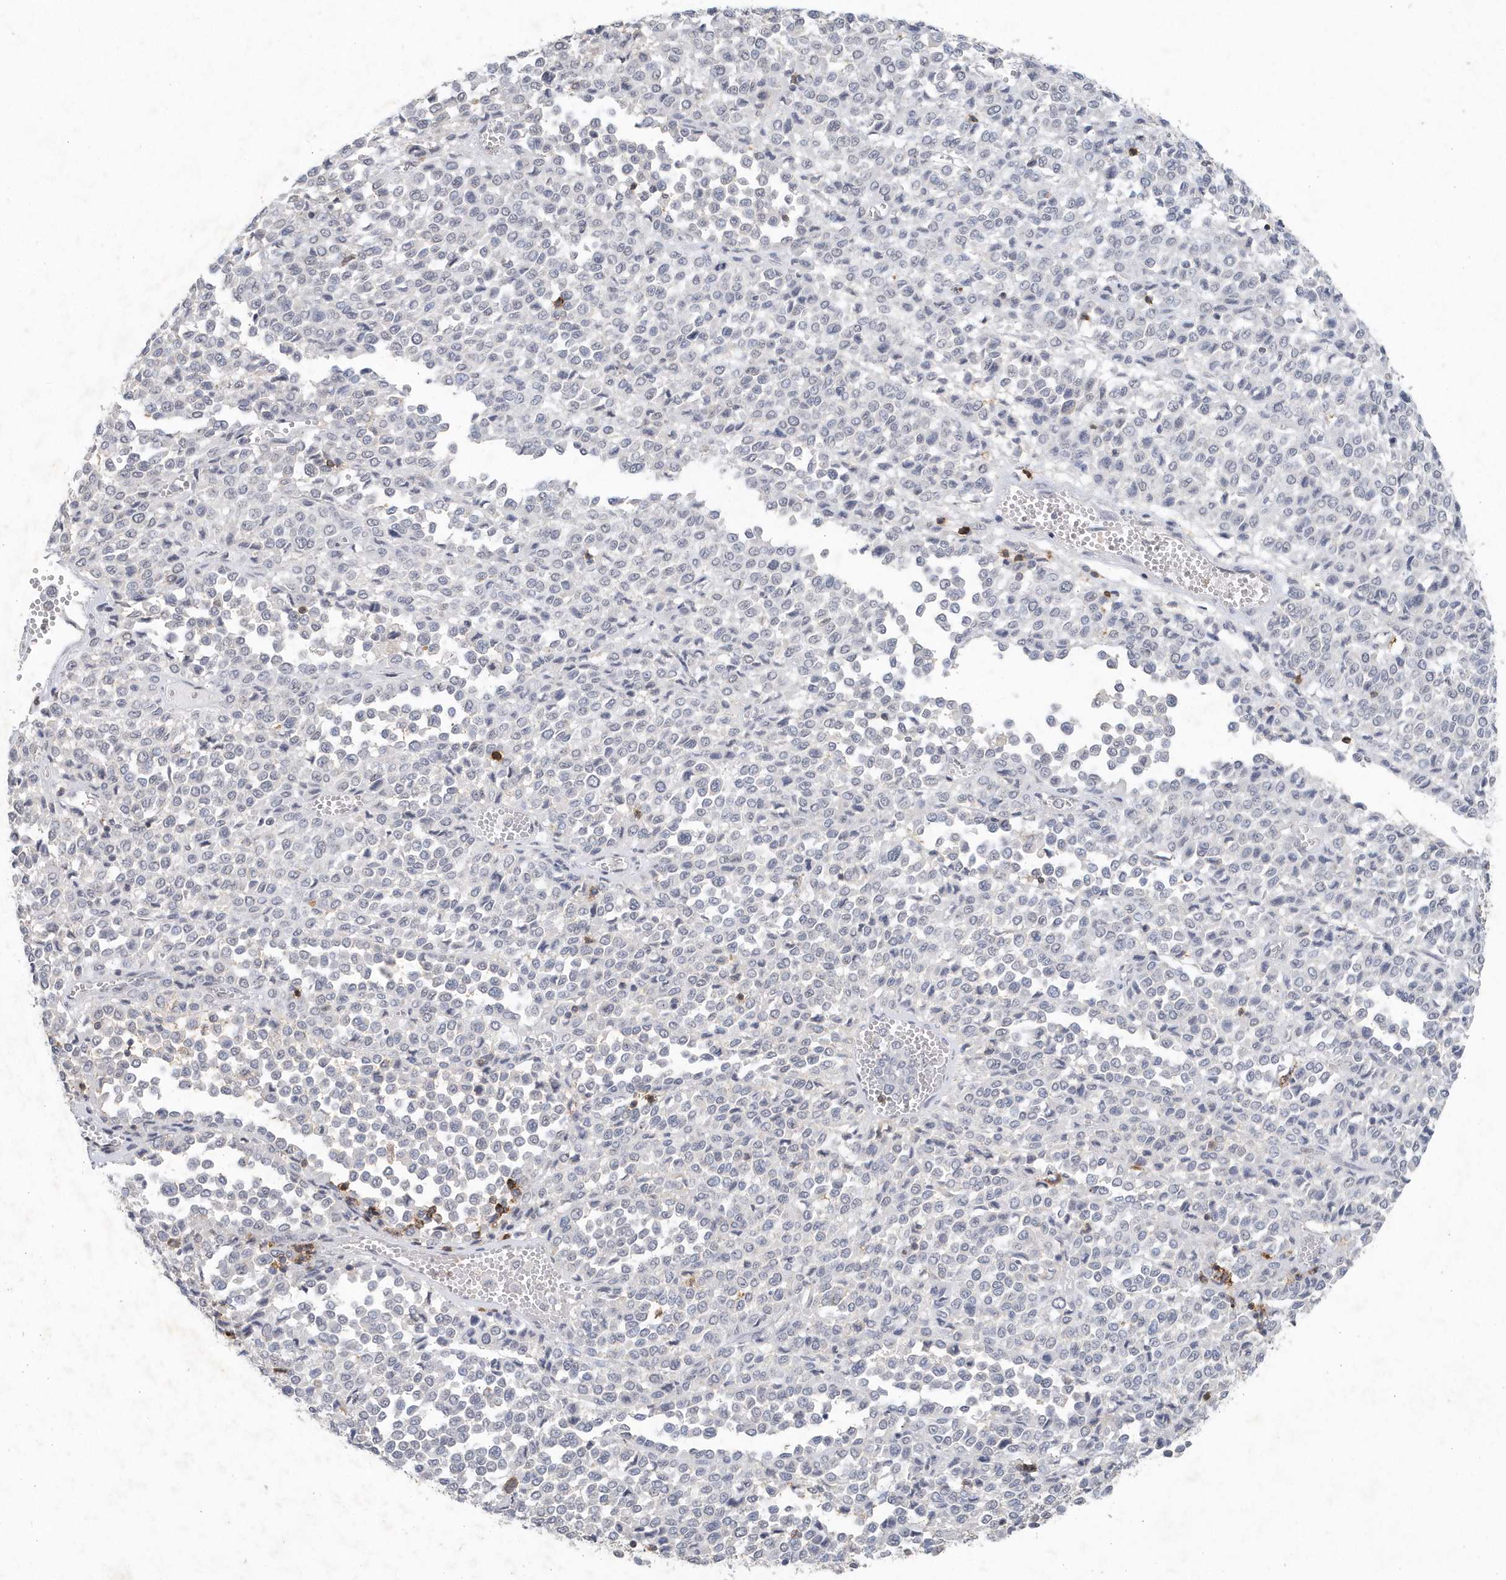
{"staining": {"intensity": "negative", "quantity": "none", "location": "none"}, "tissue": "melanoma", "cell_type": "Tumor cells", "image_type": "cancer", "snomed": [{"axis": "morphology", "description": "Malignant melanoma, Metastatic site"}, {"axis": "topography", "description": "Pancreas"}], "caption": "Melanoma was stained to show a protein in brown. There is no significant positivity in tumor cells.", "gene": "PDCD1", "patient": {"sex": "female", "age": 30}}